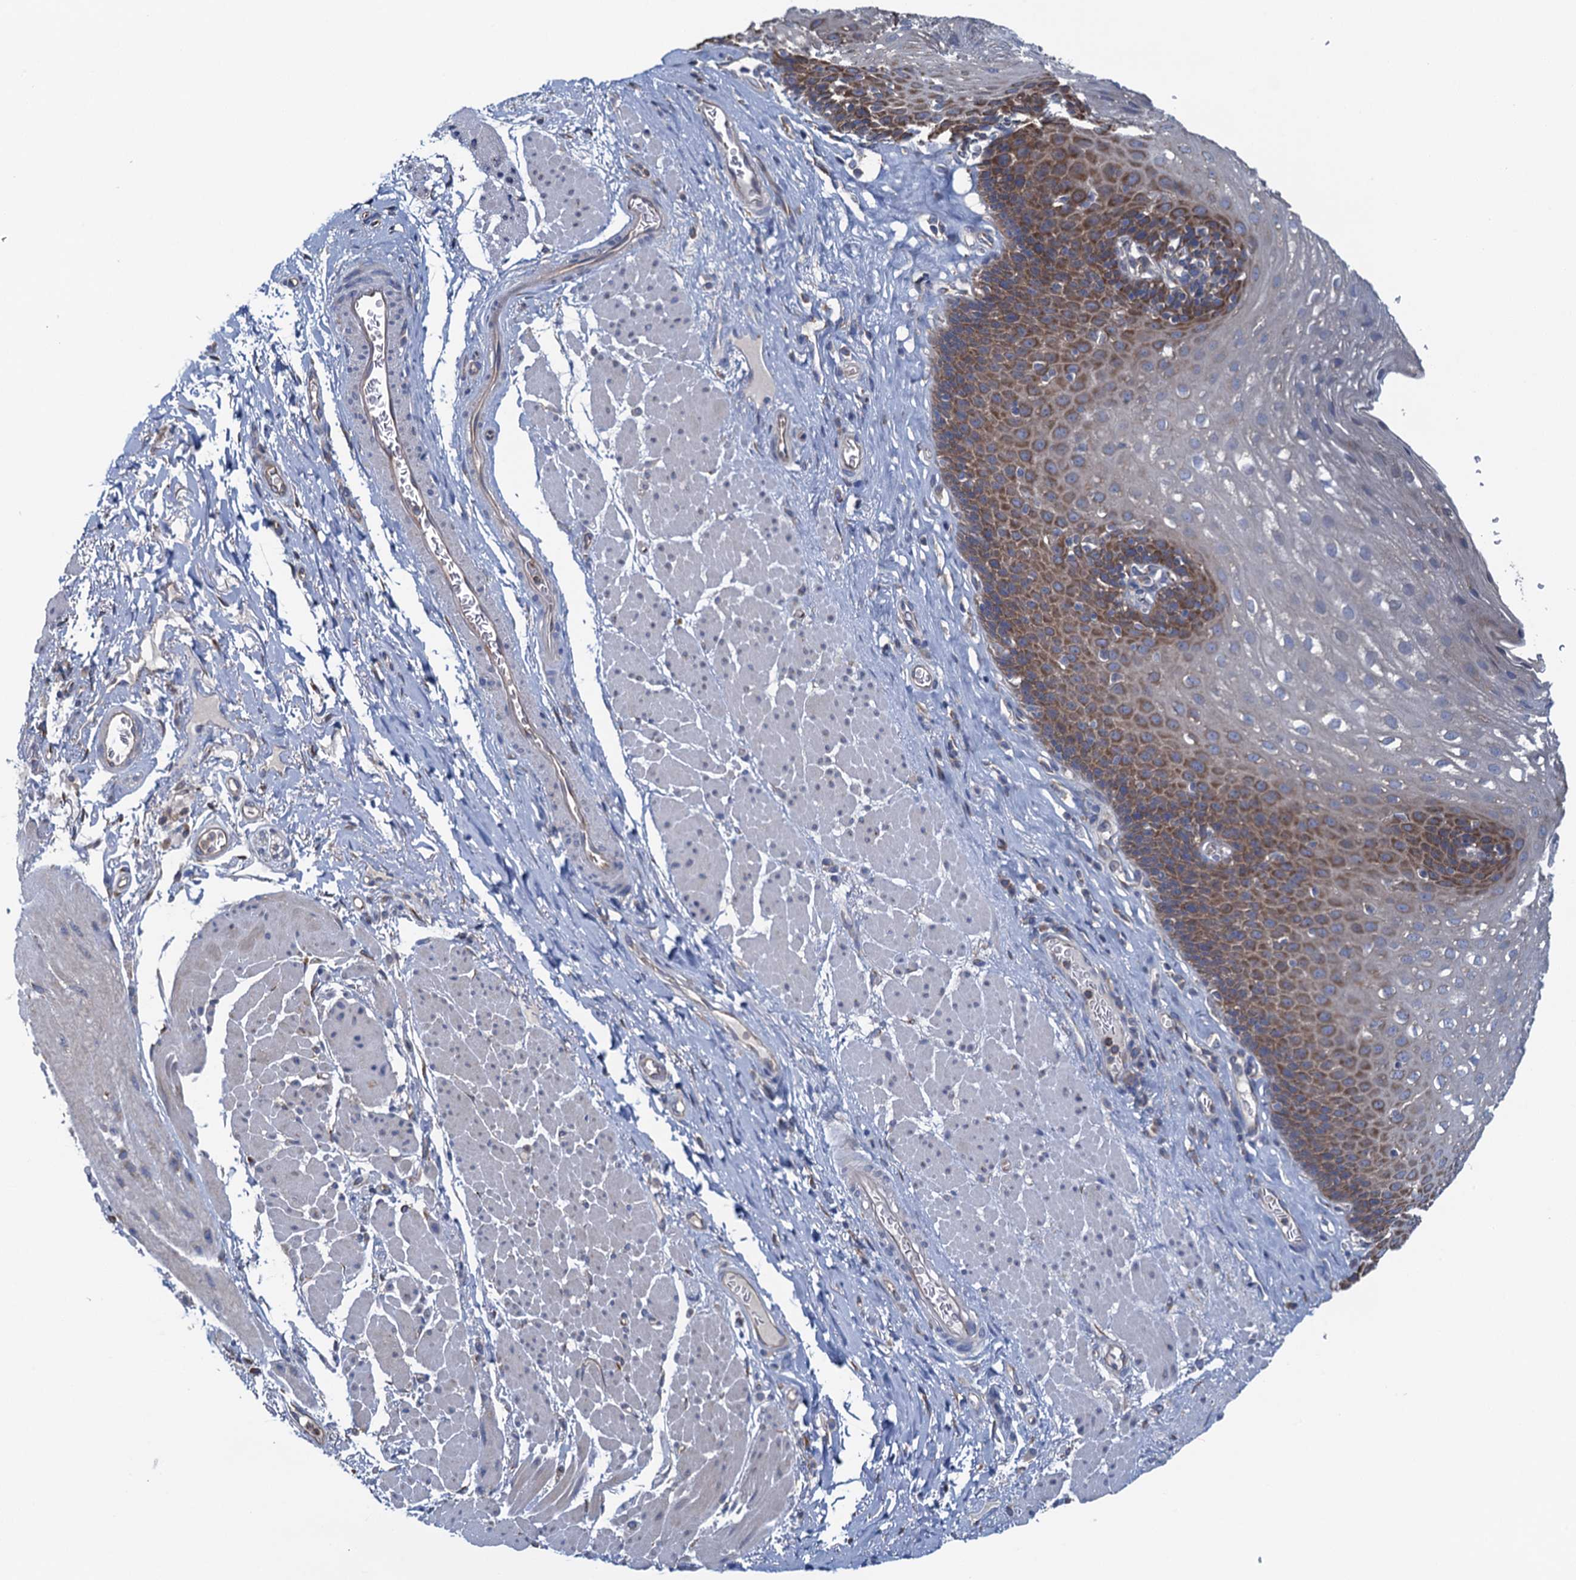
{"staining": {"intensity": "moderate", "quantity": ">75%", "location": "cytoplasmic/membranous"}, "tissue": "esophagus", "cell_type": "Squamous epithelial cells", "image_type": "normal", "snomed": [{"axis": "morphology", "description": "Normal tissue, NOS"}, {"axis": "topography", "description": "Esophagus"}], "caption": "About >75% of squamous epithelial cells in benign human esophagus display moderate cytoplasmic/membranous protein expression as visualized by brown immunohistochemical staining.", "gene": "ADCY9", "patient": {"sex": "female", "age": 66}}